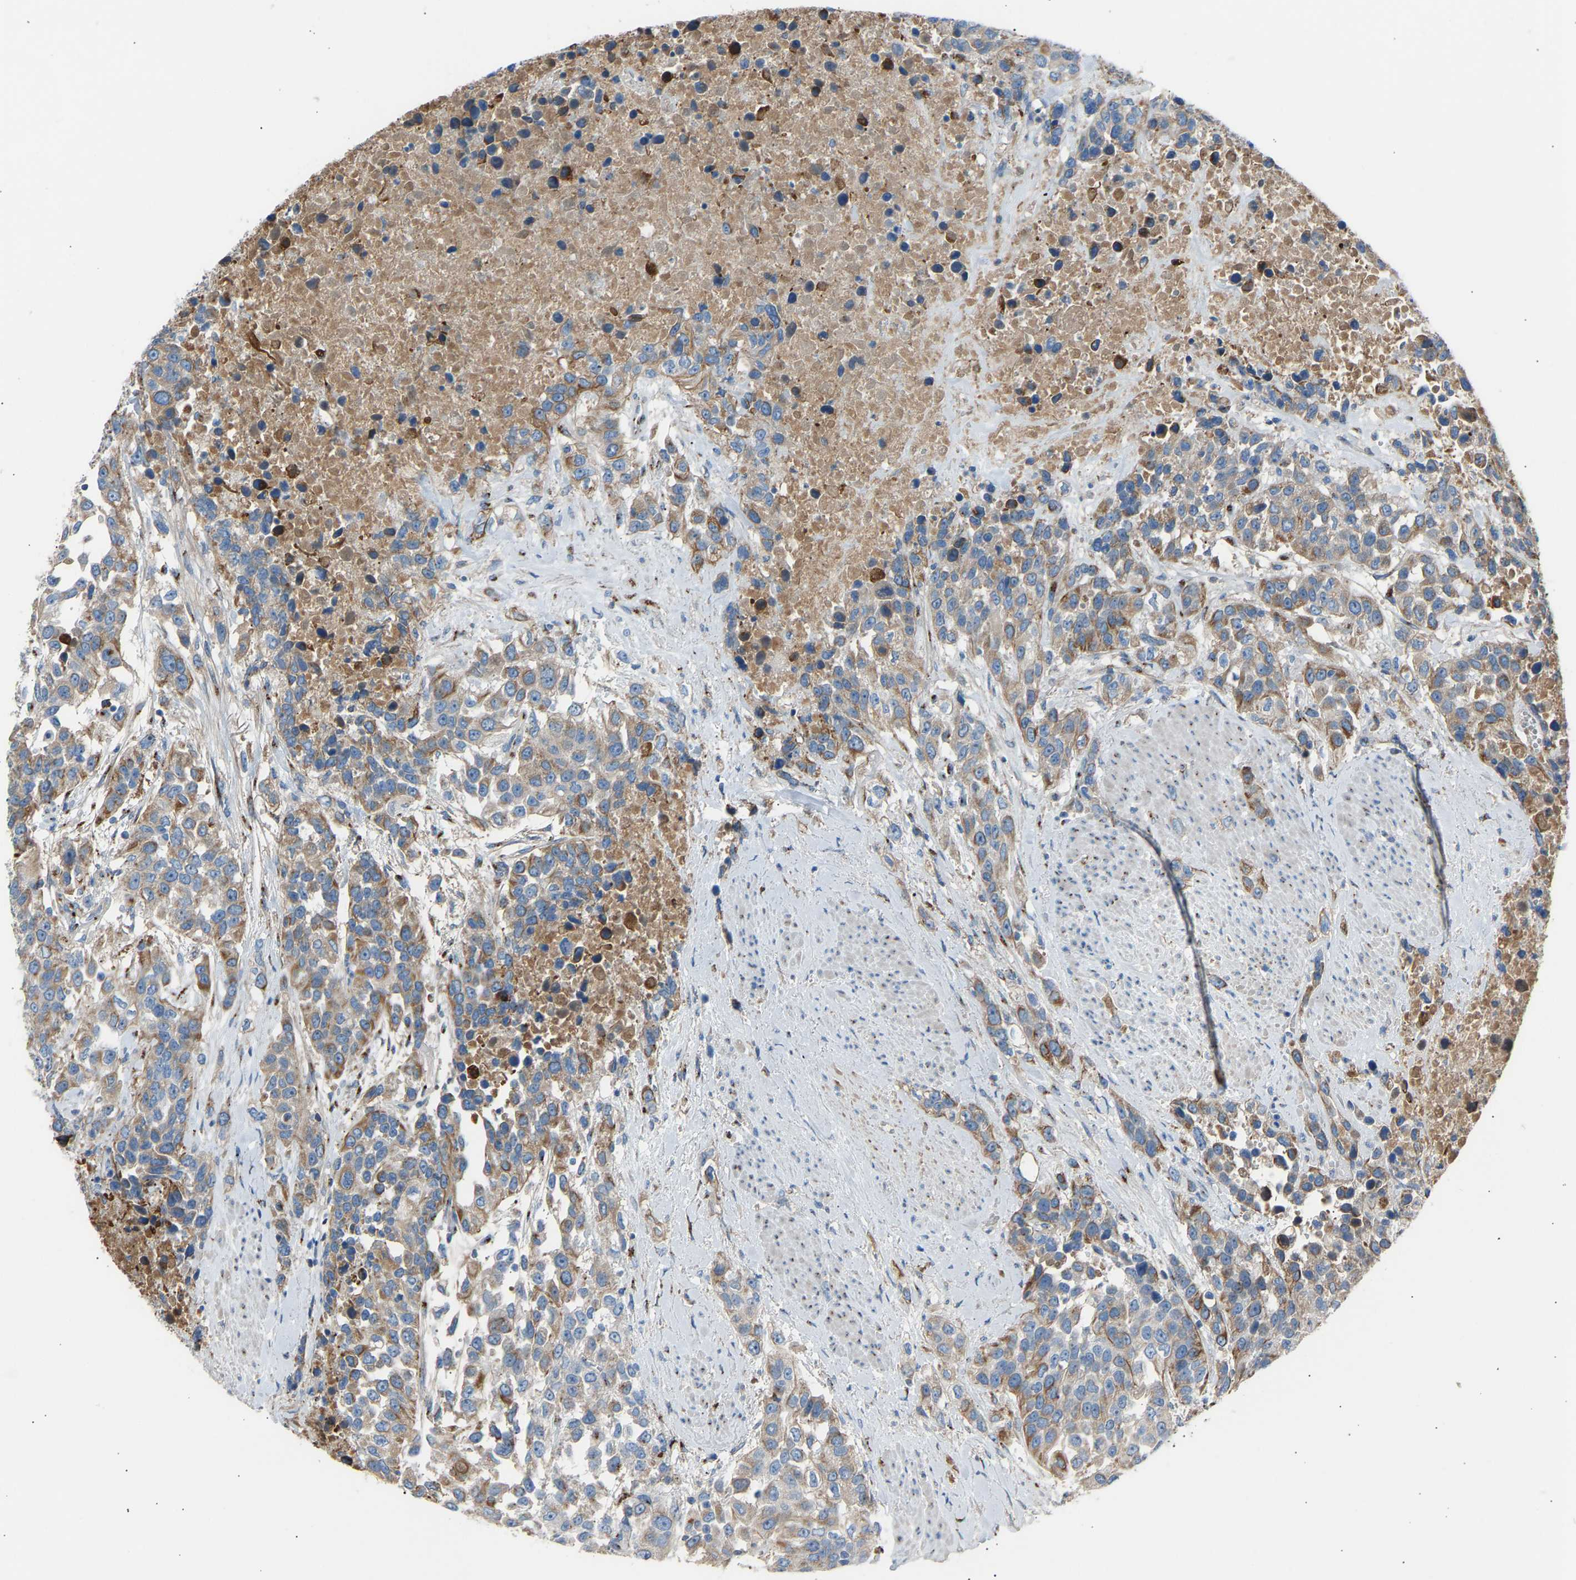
{"staining": {"intensity": "moderate", "quantity": ">75%", "location": "cytoplasmic/membranous"}, "tissue": "urothelial cancer", "cell_type": "Tumor cells", "image_type": "cancer", "snomed": [{"axis": "morphology", "description": "Urothelial carcinoma, High grade"}, {"axis": "topography", "description": "Urinary bladder"}], "caption": "Protein expression analysis of human high-grade urothelial carcinoma reveals moderate cytoplasmic/membranous positivity in about >75% of tumor cells. (DAB (3,3'-diaminobenzidine) IHC, brown staining for protein, blue staining for nuclei).", "gene": "CYREN", "patient": {"sex": "female", "age": 80}}